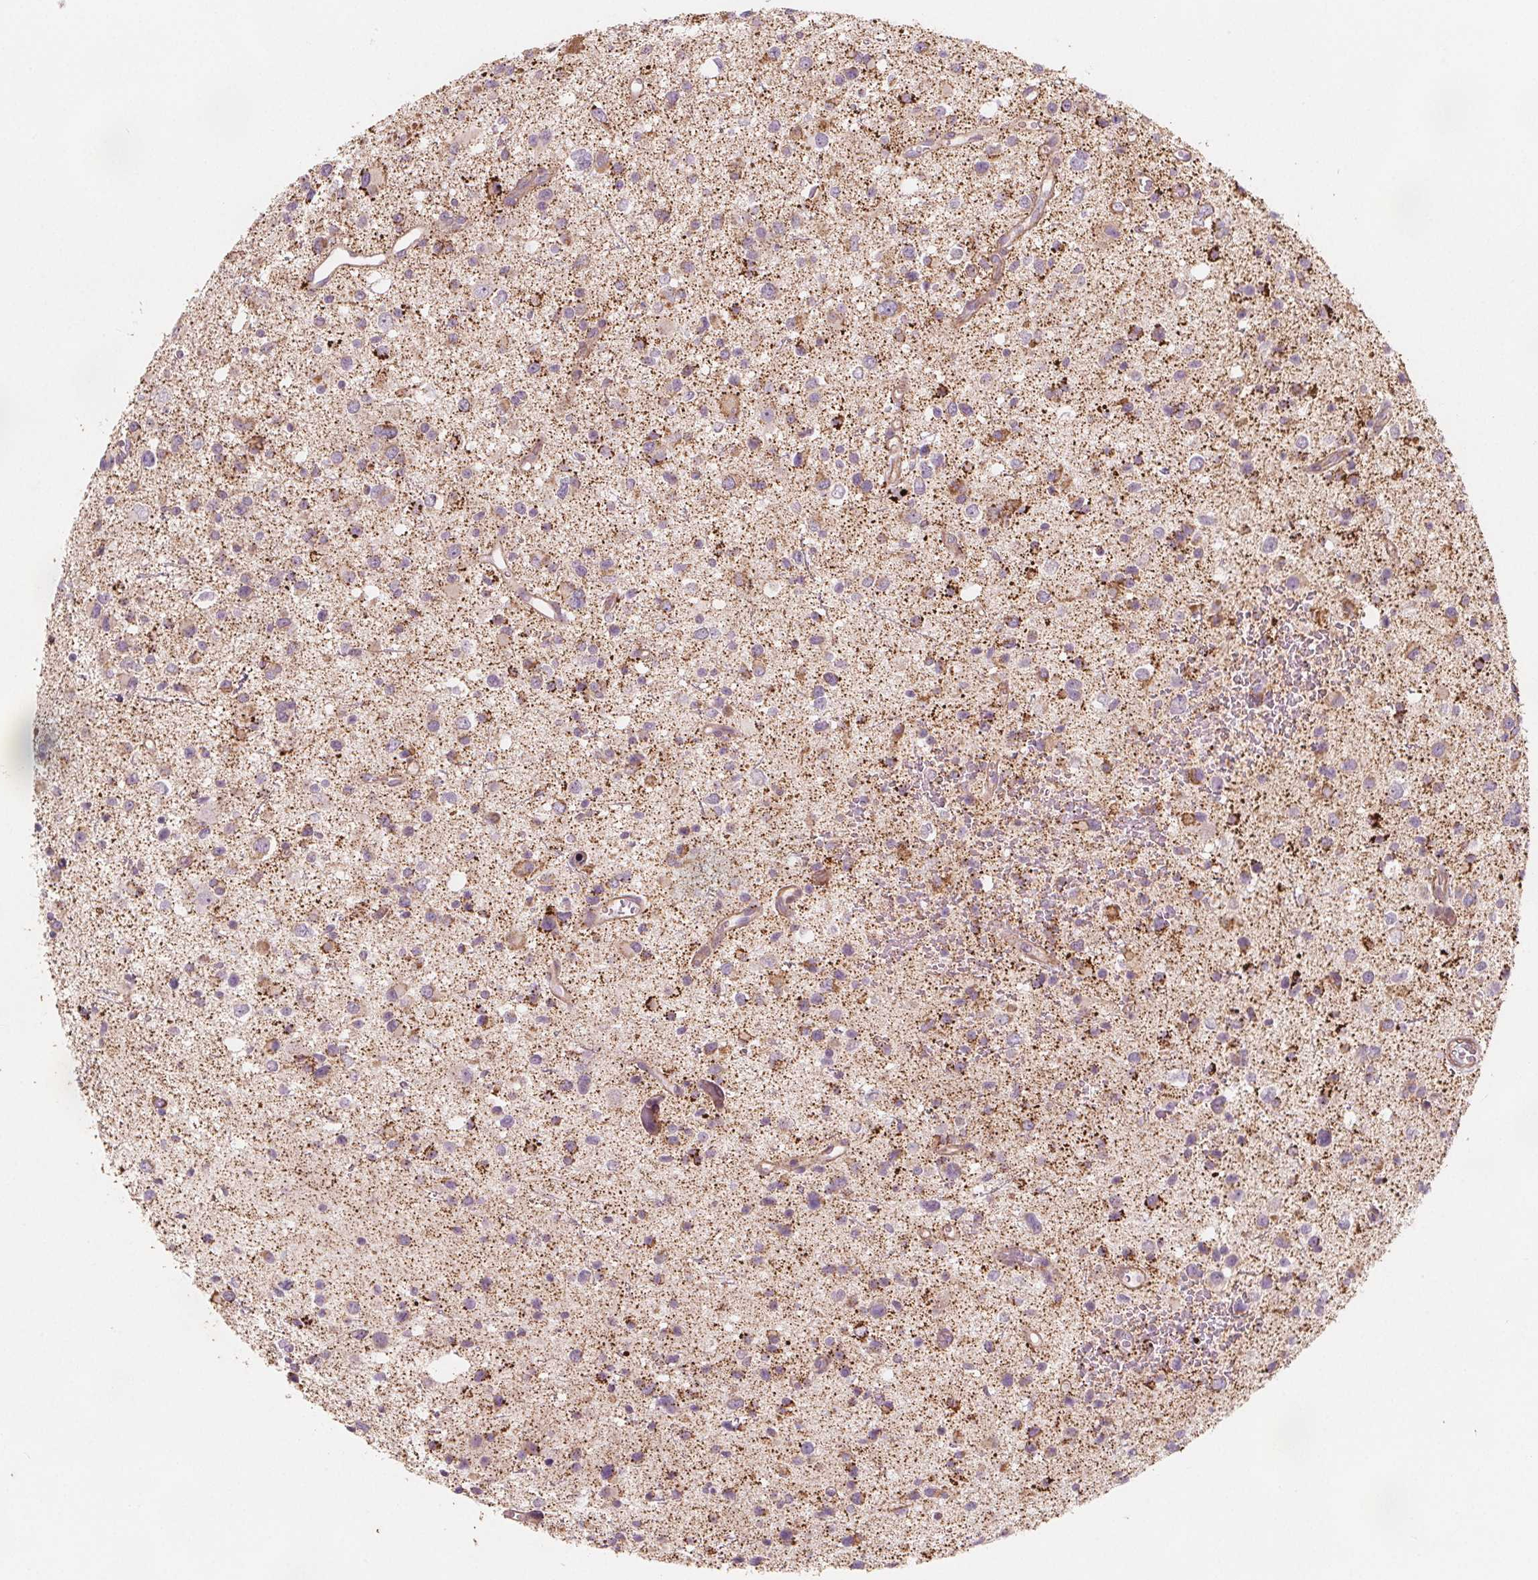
{"staining": {"intensity": "negative", "quantity": "none", "location": "none"}, "tissue": "glioma", "cell_type": "Tumor cells", "image_type": "cancer", "snomed": [{"axis": "morphology", "description": "Glioma, malignant, Low grade"}, {"axis": "topography", "description": "Brain"}], "caption": "A high-resolution micrograph shows IHC staining of glioma, which displays no significant positivity in tumor cells. (Brightfield microscopy of DAB immunohistochemistry at high magnification).", "gene": "ADAM33", "patient": {"sex": "male", "age": 43}}